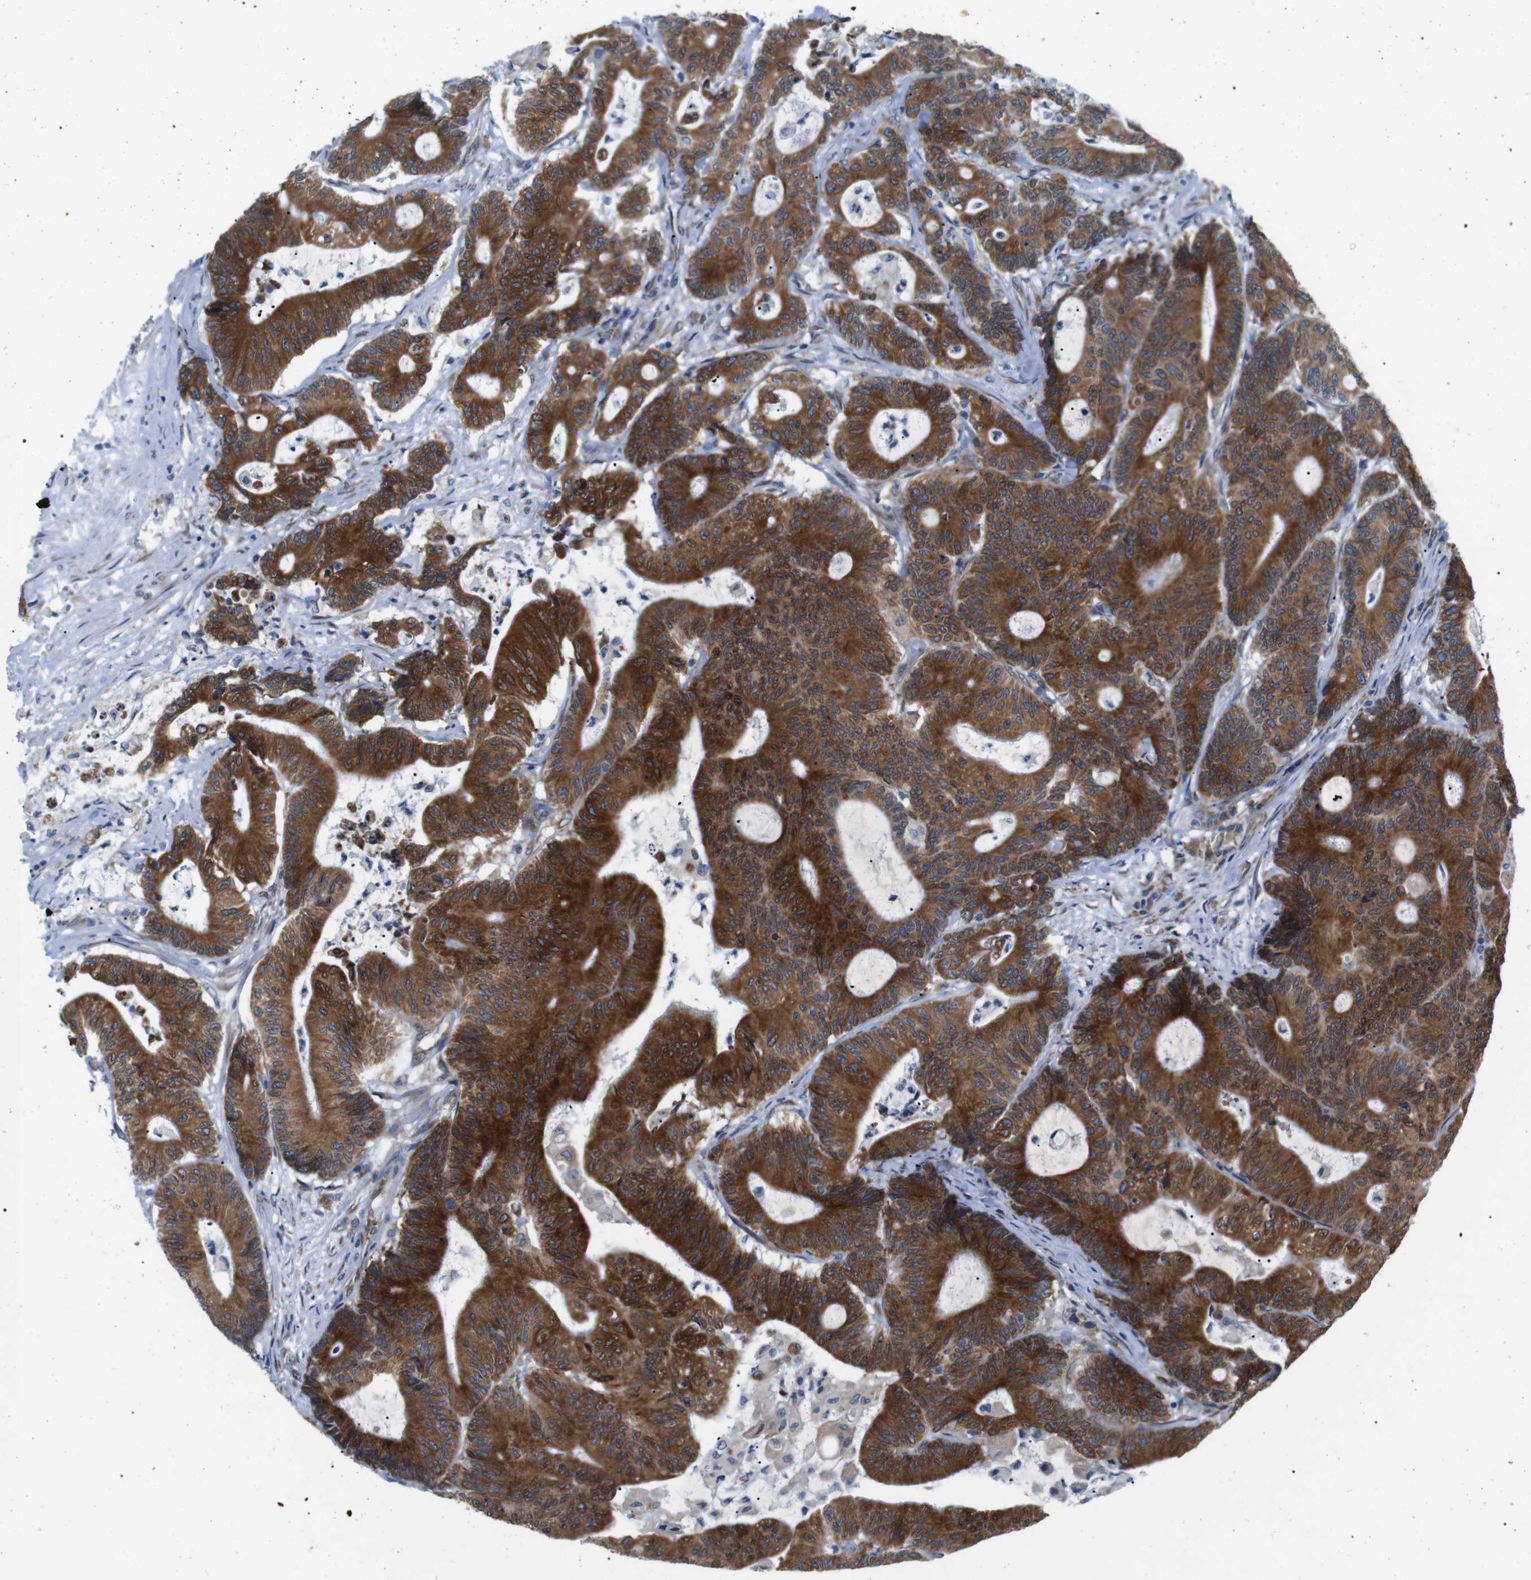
{"staining": {"intensity": "strong", "quantity": ">75%", "location": "cytoplasmic/membranous"}, "tissue": "colorectal cancer", "cell_type": "Tumor cells", "image_type": "cancer", "snomed": [{"axis": "morphology", "description": "Adenocarcinoma, NOS"}, {"axis": "topography", "description": "Colon"}], "caption": "High-power microscopy captured an immunohistochemistry (IHC) histopathology image of colorectal cancer, revealing strong cytoplasmic/membranous staining in approximately >75% of tumor cells.", "gene": "HACD3", "patient": {"sex": "female", "age": 84}}